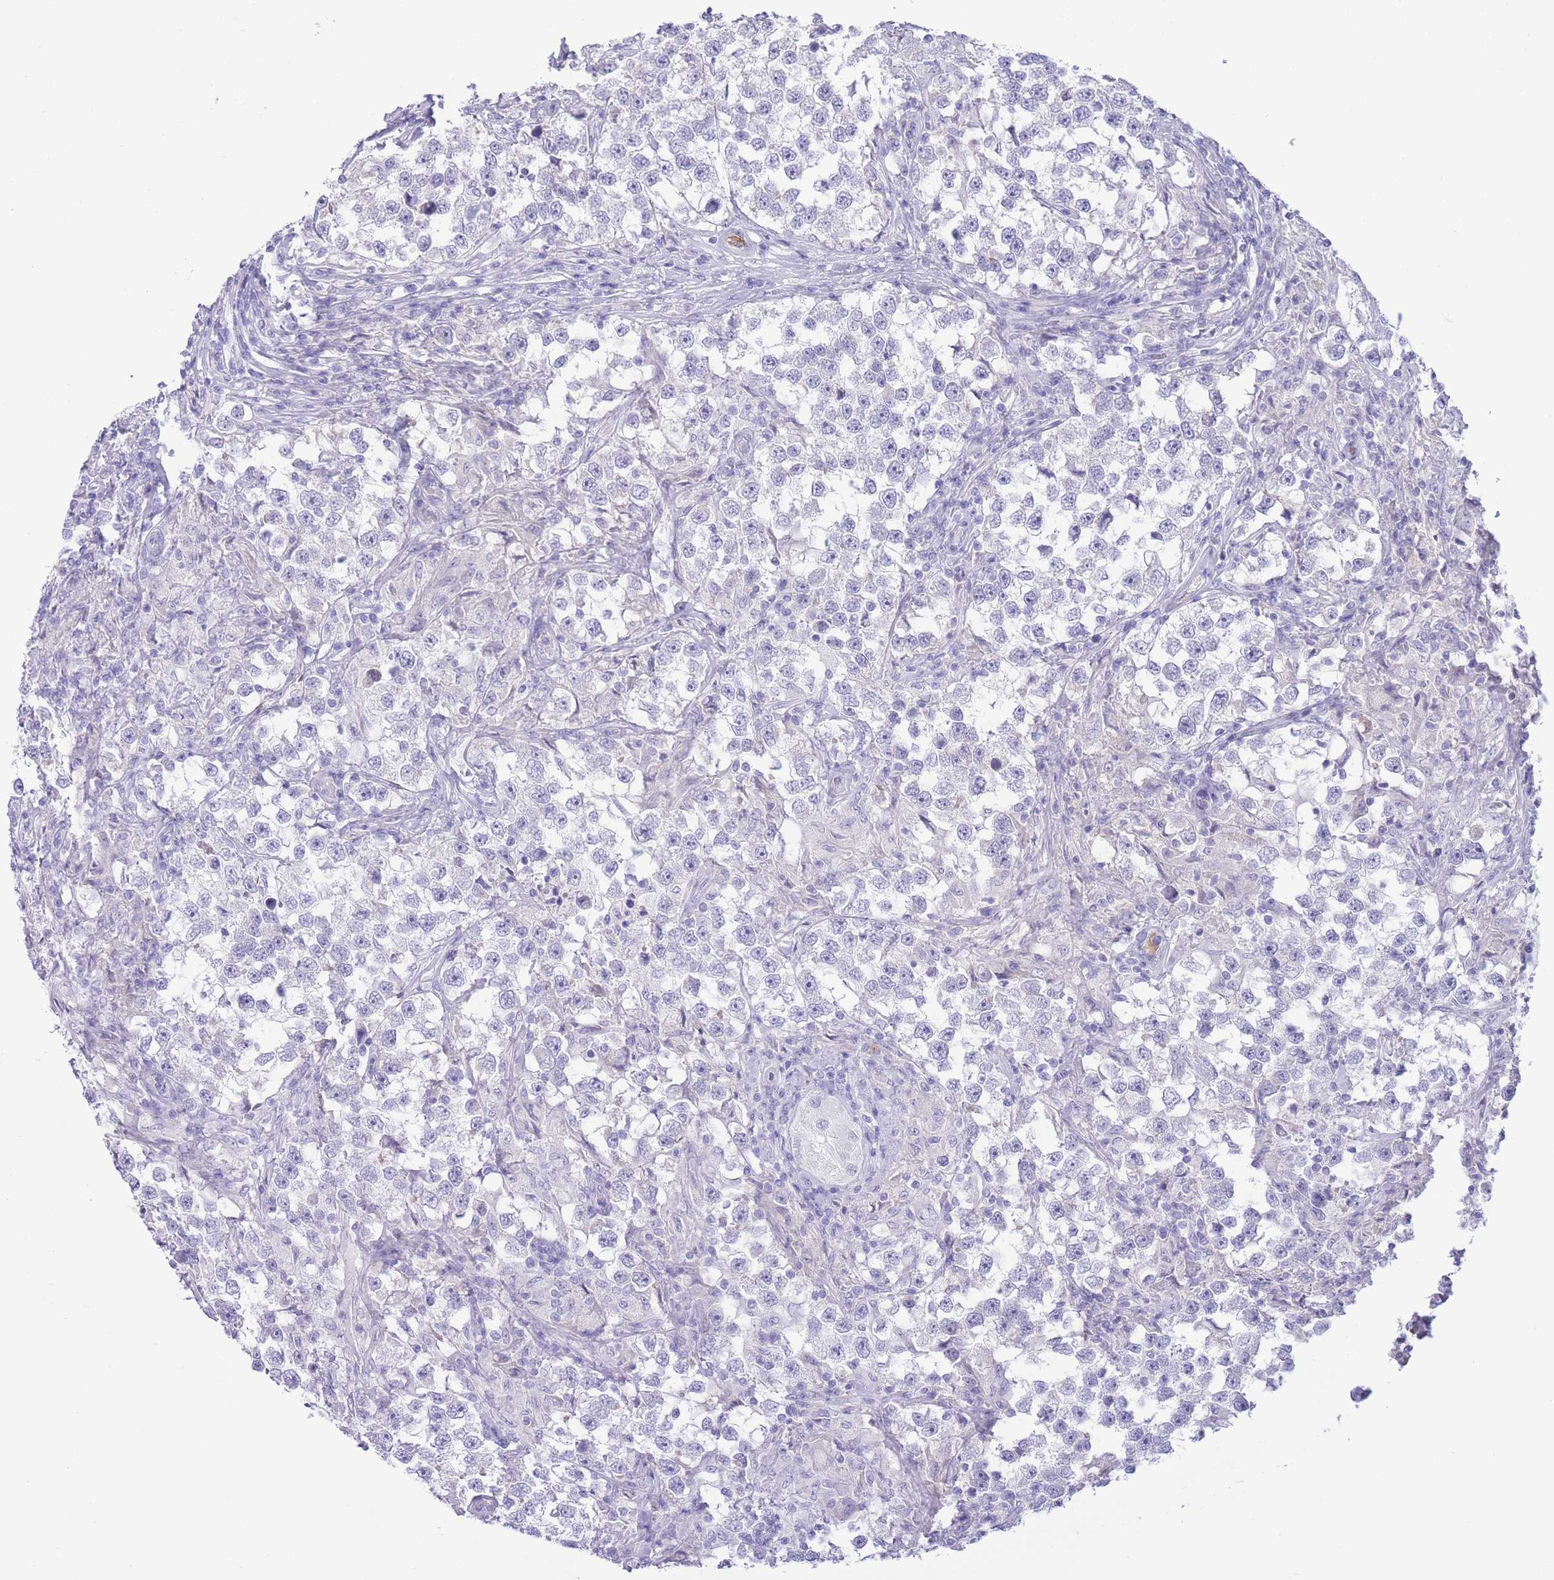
{"staining": {"intensity": "negative", "quantity": "none", "location": "none"}, "tissue": "testis cancer", "cell_type": "Tumor cells", "image_type": "cancer", "snomed": [{"axis": "morphology", "description": "Seminoma, NOS"}, {"axis": "topography", "description": "Testis"}], "caption": "Tumor cells are negative for brown protein staining in testis cancer.", "gene": "ASAP3", "patient": {"sex": "male", "age": 46}}